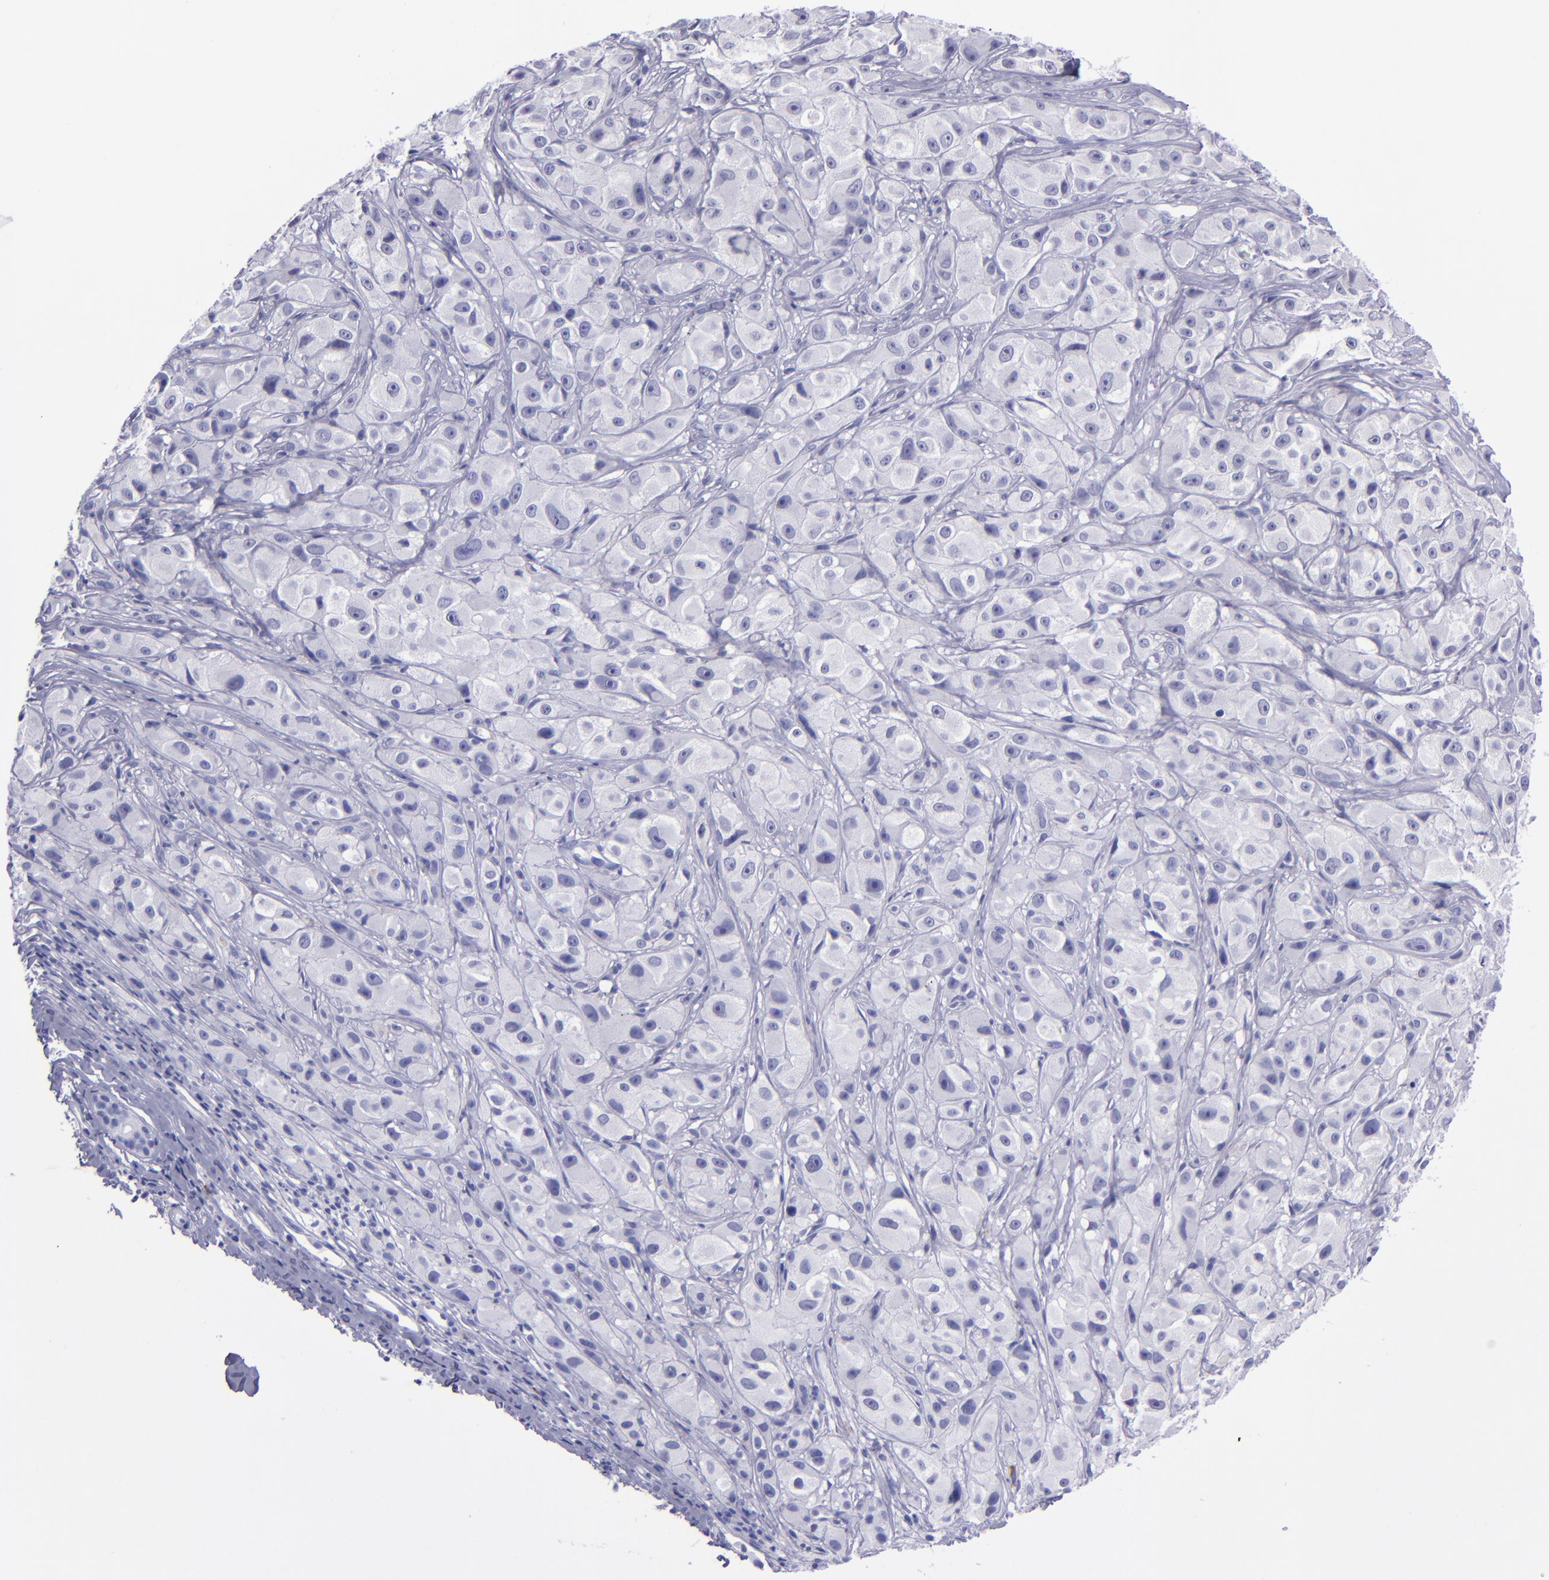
{"staining": {"intensity": "negative", "quantity": "none", "location": "none"}, "tissue": "melanoma", "cell_type": "Tumor cells", "image_type": "cancer", "snomed": [{"axis": "morphology", "description": "Malignant melanoma, NOS"}, {"axis": "topography", "description": "Skin"}], "caption": "Melanoma stained for a protein using immunohistochemistry (IHC) demonstrates no positivity tumor cells.", "gene": "CR1", "patient": {"sex": "male", "age": 56}}